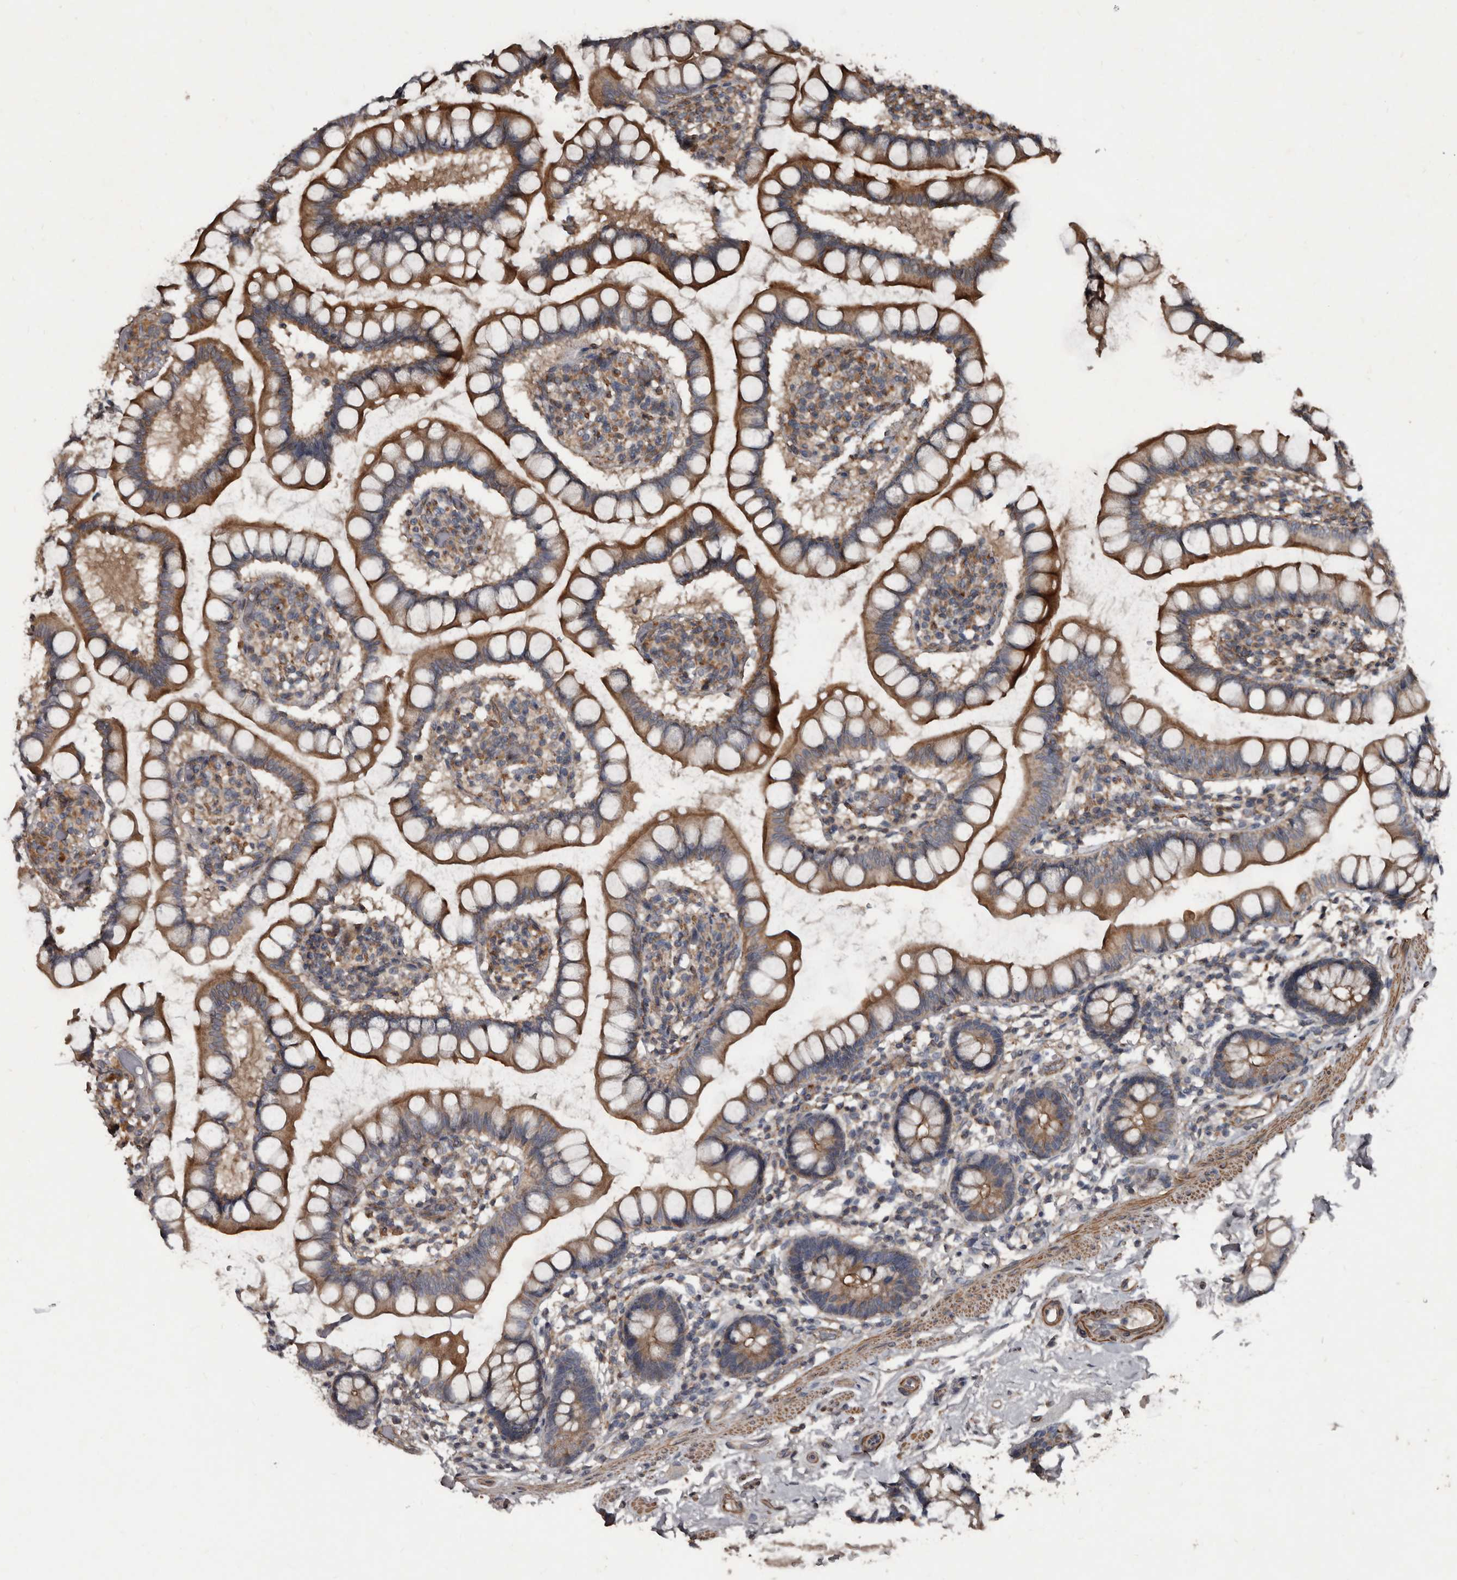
{"staining": {"intensity": "moderate", "quantity": ">75%", "location": "cytoplasmic/membranous"}, "tissue": "small intestine", "cell_type": "Glandular cells", "image_type": "normal", "snomed": [{"axis": "morphology", "description": "Normal tissue, NOS"}, {"axis": "topography", "description": "Small intestine"}], "caption": "Approximately >75% of glandular cells in normal small intestine display moderate cytoplasmic/membranous protein expression as visualized by brown immunohistochemical staining.", "gene": "GREB1", "patient": {"sex": "female", "age": 84}}